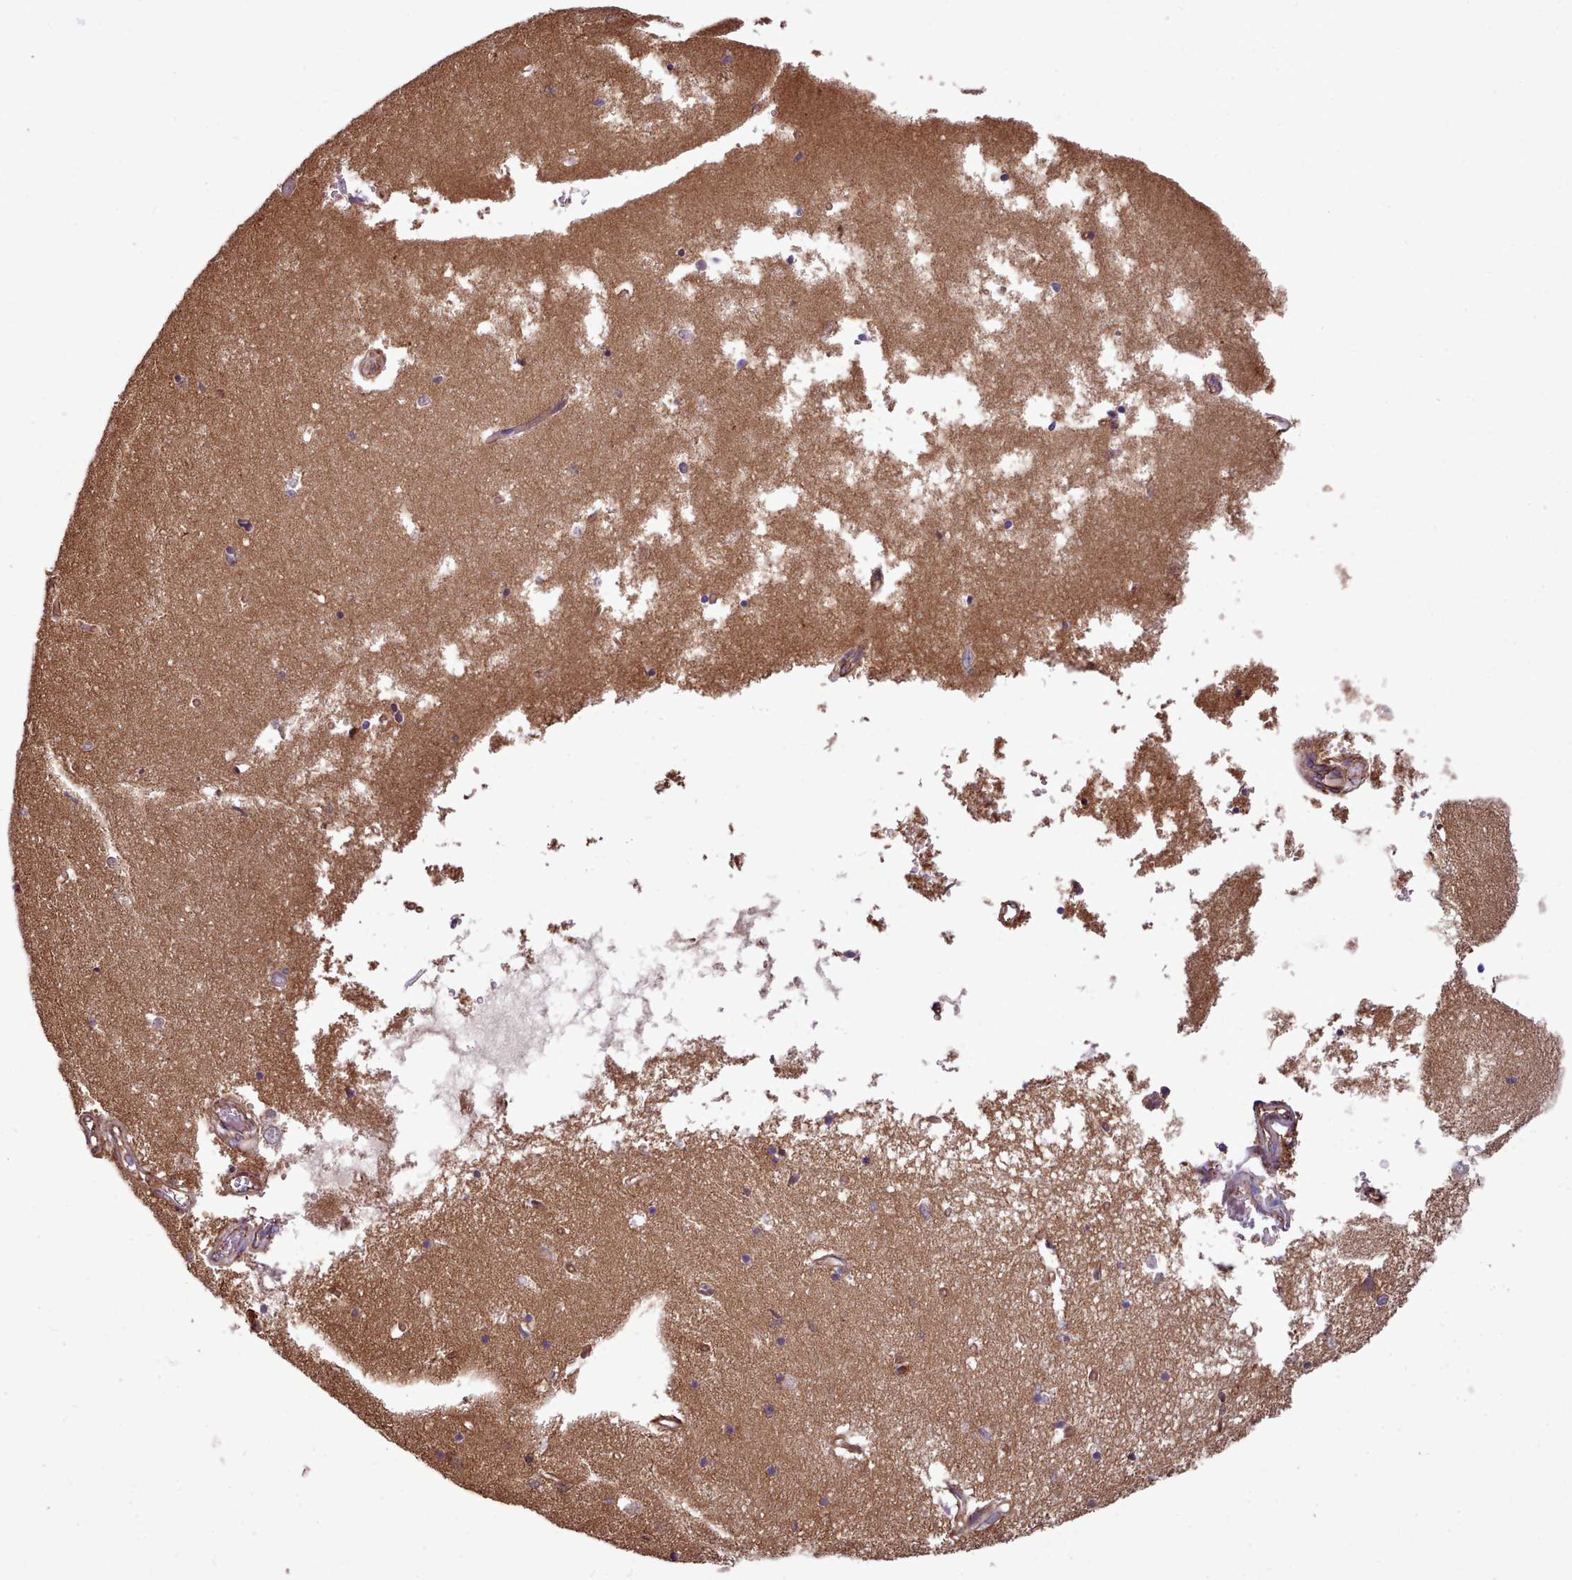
{"staining": {"intensity": "weak", "quantity": "25%-75%", "location": "cytoplasmic/membranous"}, "tissue": "hippocampus", "cell_type": "Glial cells", "image_type": "normal", "snomed": [{"axis": "morphology", "description": "Normal tissue, NOS"}, {"axis": "topography", "description": "Hippocampus"}], "caption": "Glial cells exhibit low levels of weak cytoplasmic/membranous expression in about 25%-75% of cells in normal hippocampus. (DAB (3,3'-diaminobenzidine) IHC, brown staining for protein, blue staining for nuclei).", "gene": "MRPL46", "patient": {"sex": "male", "age": 70}}